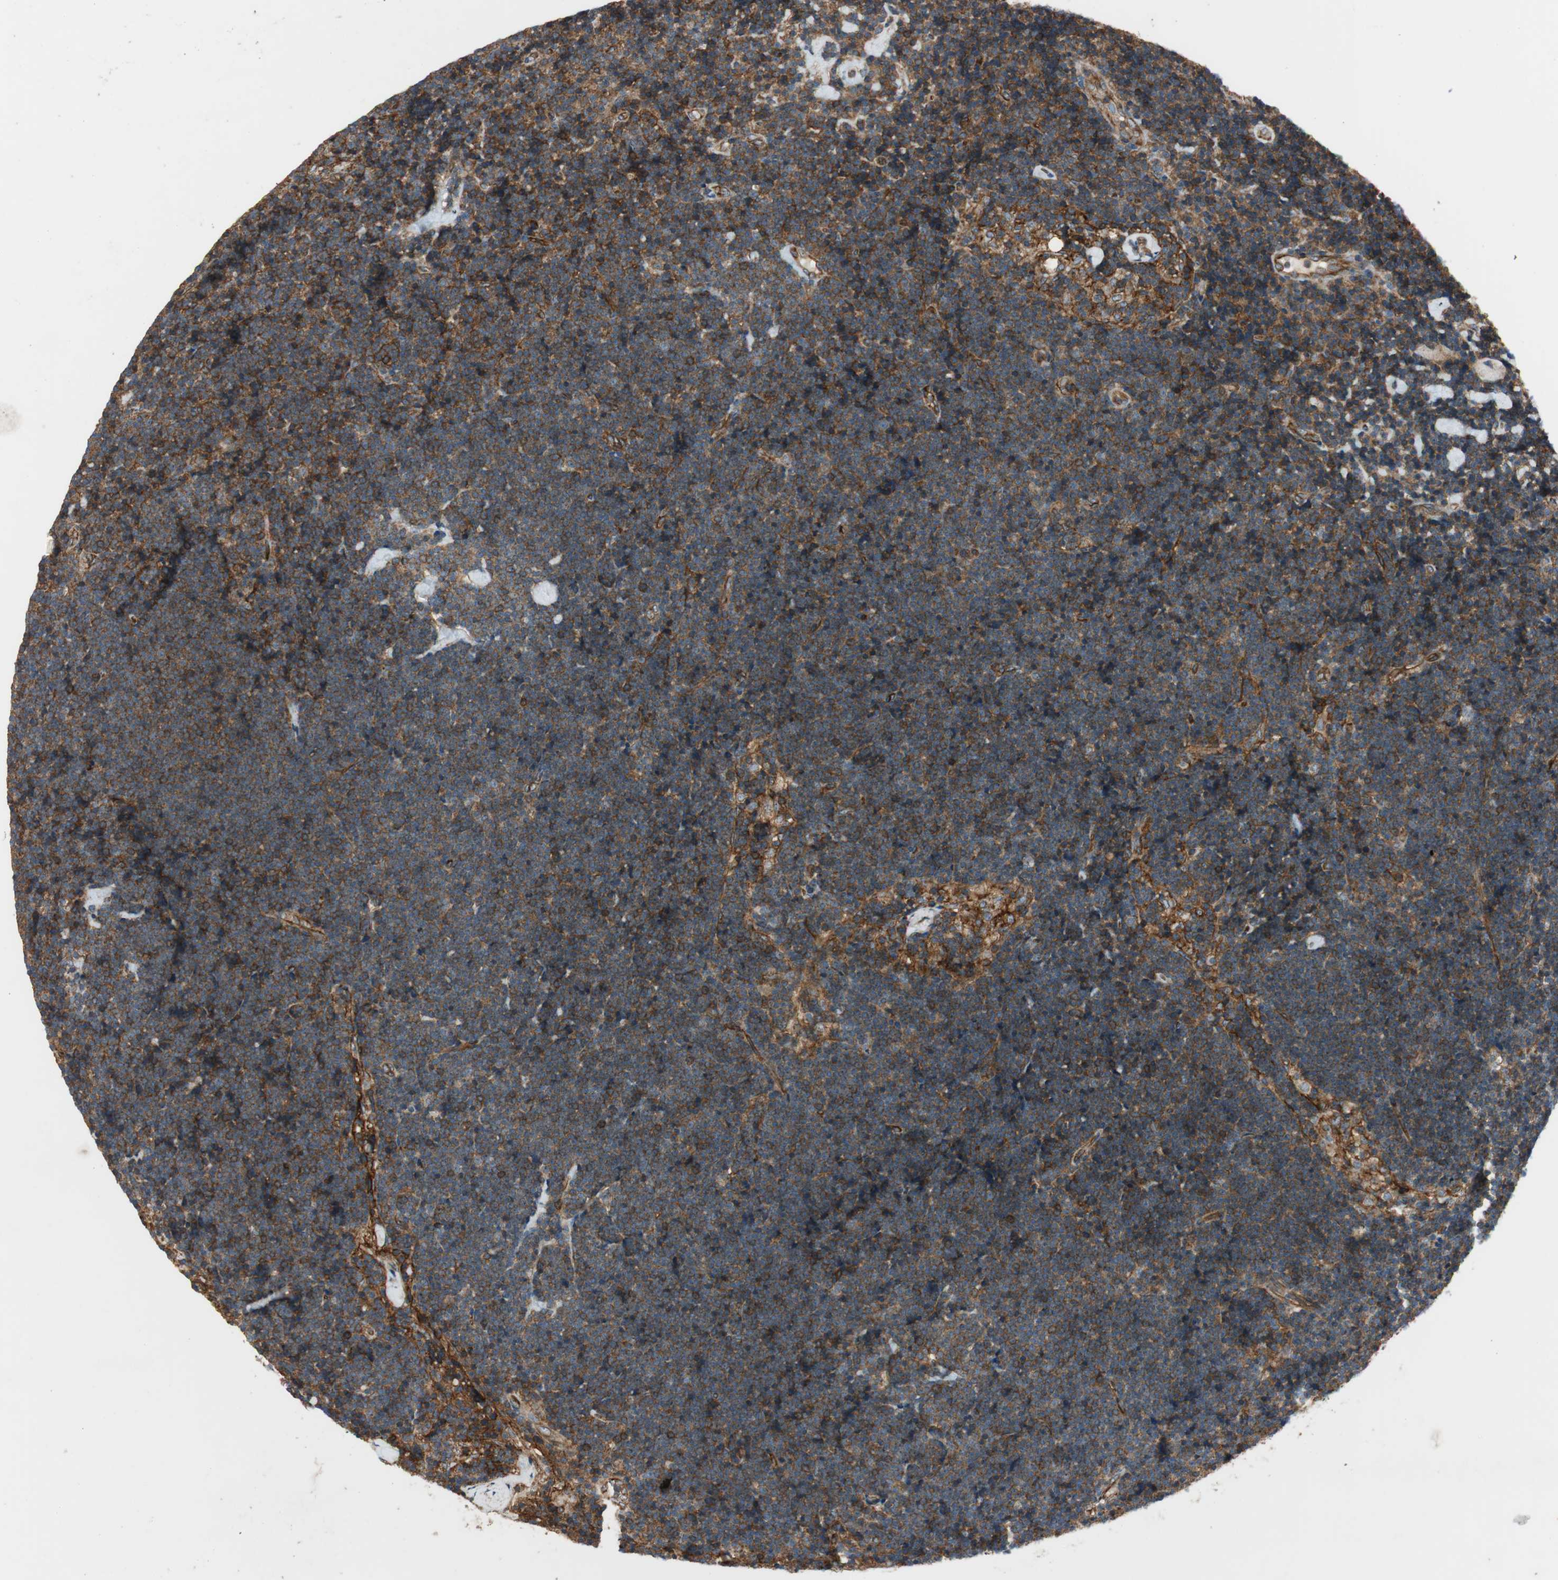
{"staining": {"intensity": "moderate", "quantity": ">75%", "location": "cytoplasmic/membranous"}, "tissue": "lymph node", "cell_type": "Germinal center cells", "image_type": "normal", "snomed": [{"axis": "morphology", "description": "Normal tissue, NOS"}, {"axis": "topography", "description": "Lymph node"}], "caption": "This histopathology image displays normal lymph node stained with immunohistochemistry to label a protein in brown. The cytoplasmic/membranous of germinal center cells show moderate positivity for the protein. Nuclei are counter-stained blue.", "gene": "BTN3A3", "patient": {"sex": "male", "age": 63}}